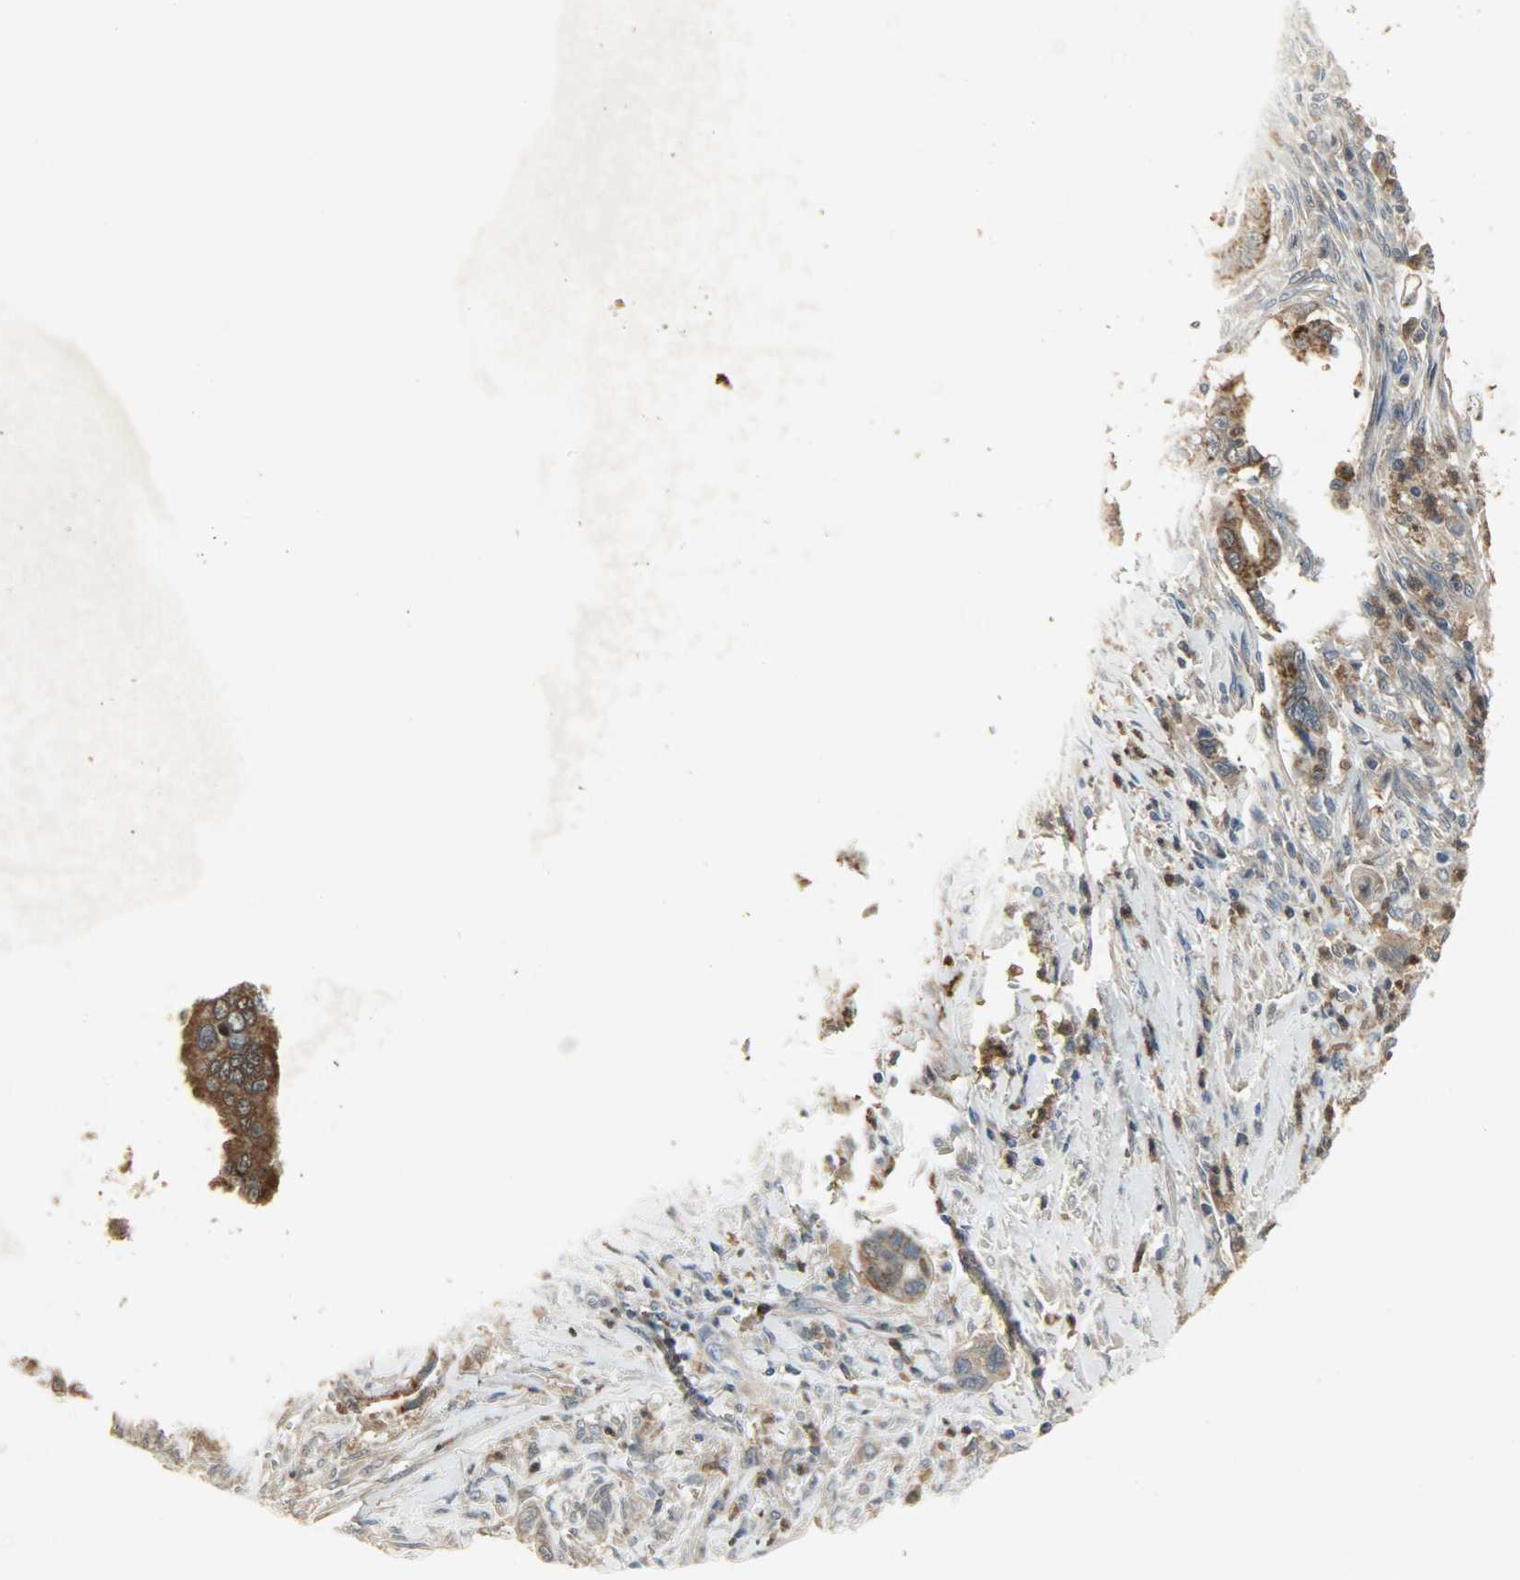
{"staining": {"intensity": "strong", "quantity": ">75%", "location": "cytoplasmic/membranous"}, "tissue": "pancreatic cancer", "cell_type": "Tumor cells", "image_type": "cancer", "snomed": [{"axis": "morphology", "description": "Adenocarcinoma, NOS"}, {"axis": "topography", "description": "Pancreas"}], "caption": "The photomicrograph reveals a brown stain indicating the presence of a protein in the cytoplasmic/membranous of tumor cells in pancreatic cancer. Immunohistochemistry stains the protein in brown and the nuclei are stained blue.", "gene": "AMT", "patient": {"sex": "male", "age": 59}}